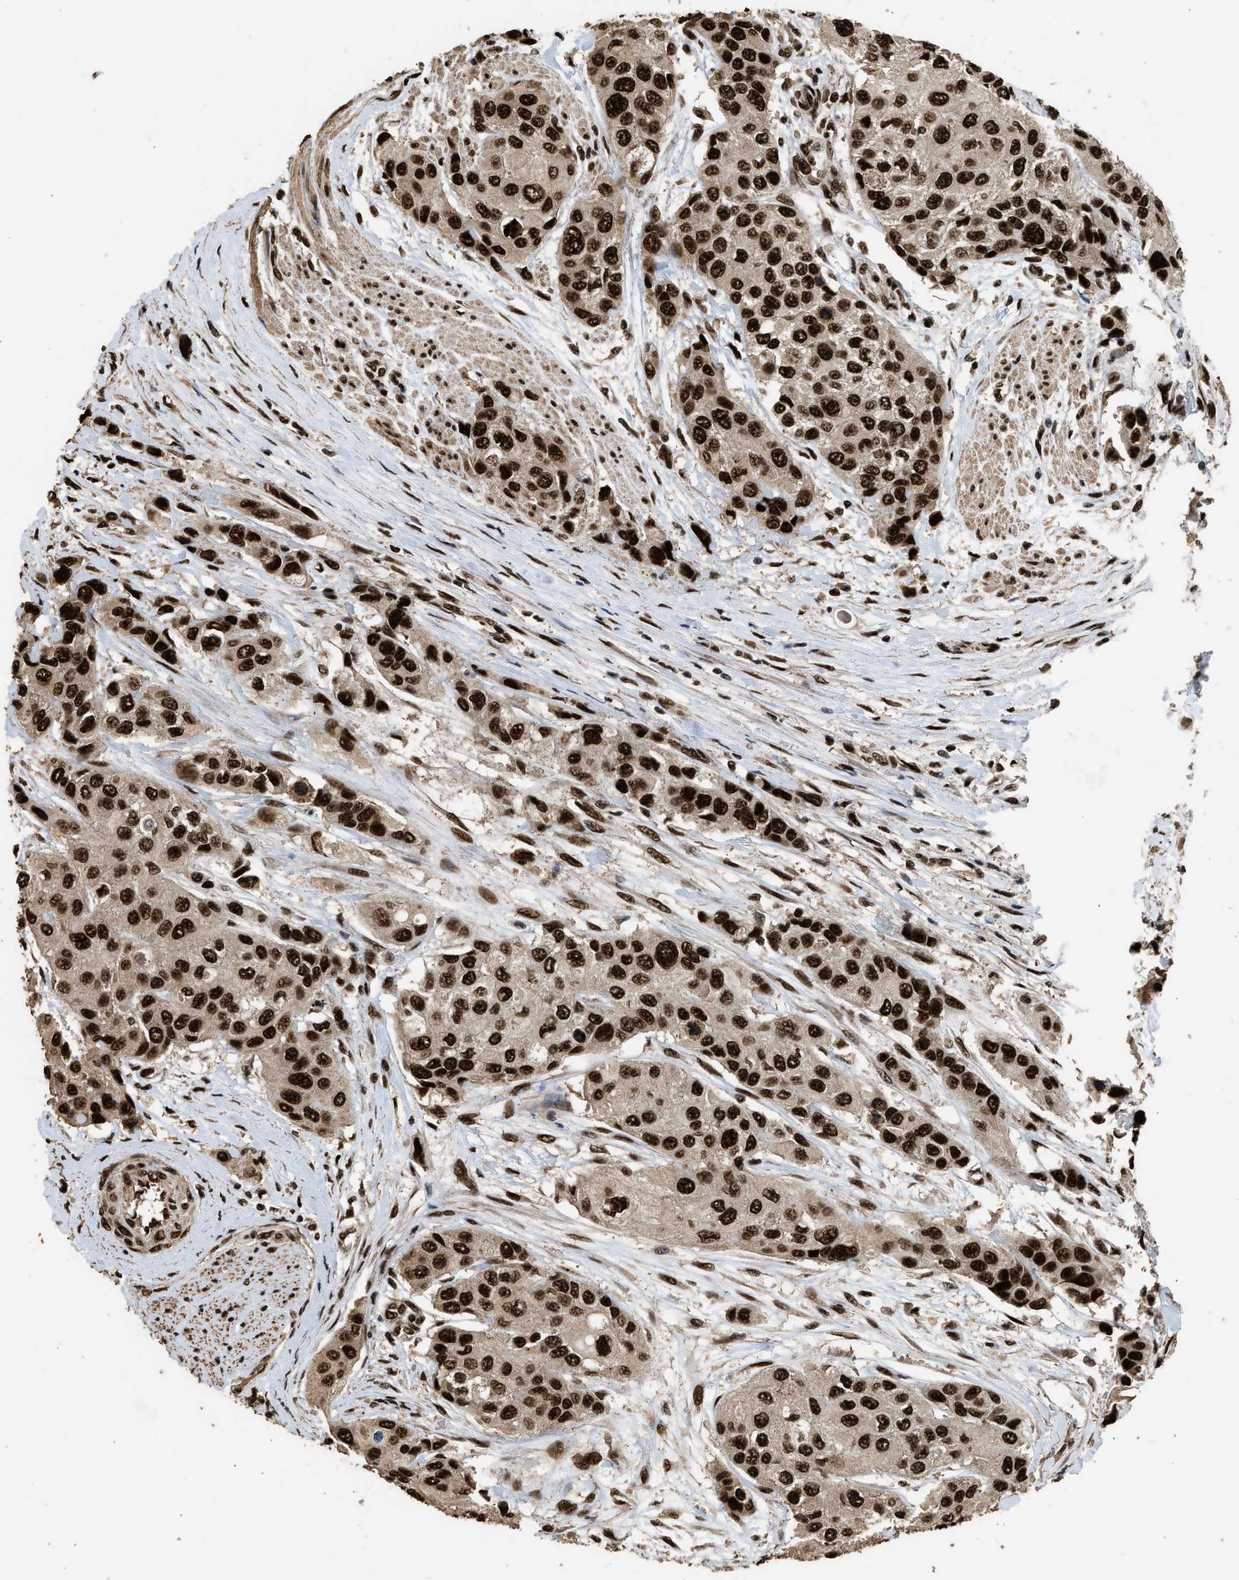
{"staining": {"intensity": "strong", "quantity": ">75%", "location": "nuclear"}, "tissue": "urothelial cancer", "cell_type": "Tumor cells", "image_type": "cancer", "snomed": [{"axis": "morphology", "description": "Urothelial carcinoma, High grade"}, {"axis": "topography", "description": "Urinary bladder"}], "caption": "Protein expression analysis of human urothelial carcinoma (high-grade) reveals strong nuclear staining in approximately >75% of tumor cells.", "gene": "PPP4R3B", "patient": {"sex": "female", "age": 56}}